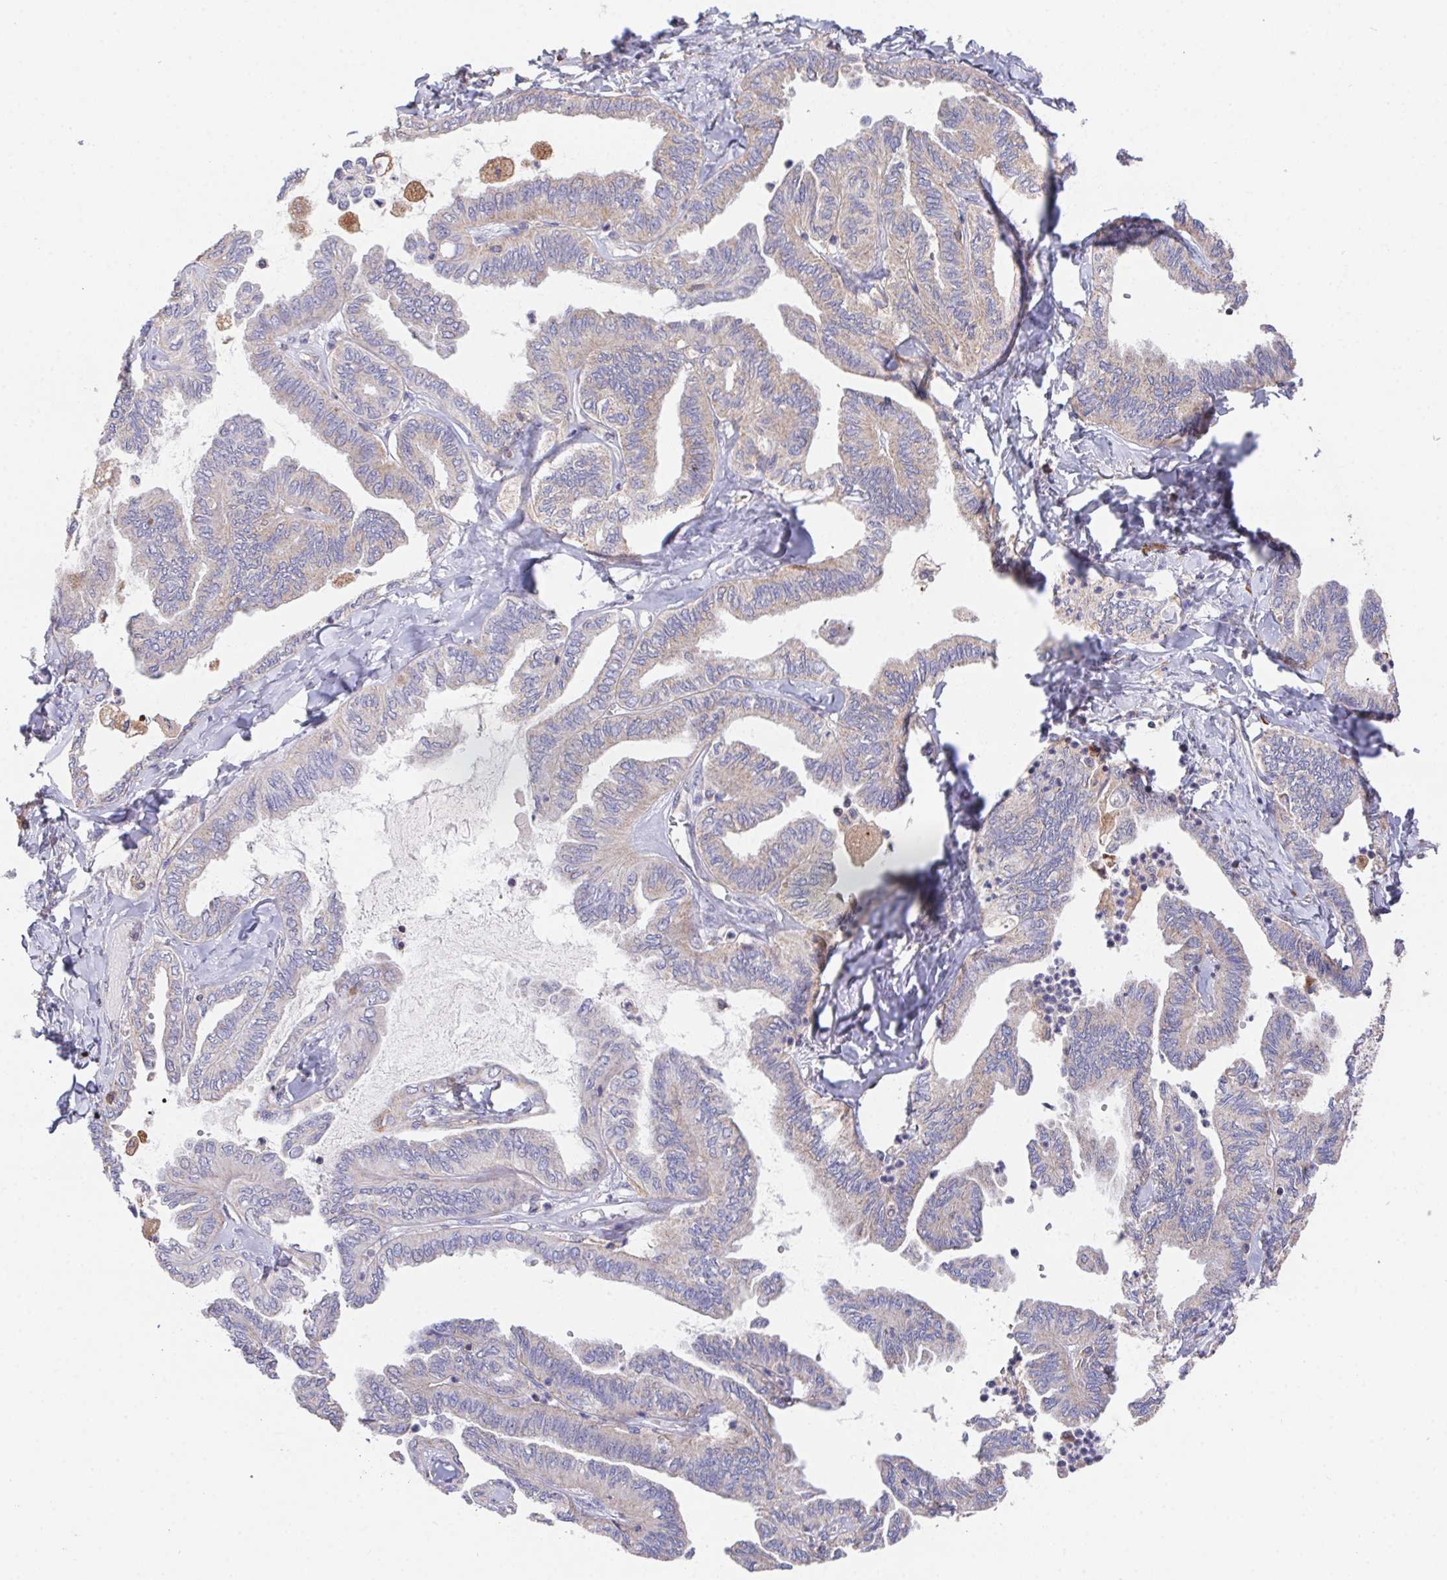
{"staining": {"intensity": "weak", "quantity": "25%-75%", "location": "cytoplasmic/membranous"}, "tissue": "ovarian cancer", "cell_type": "Tumor cells", "image_type": "cancer", "snomed": [{"axis": "morphology", "description": "Carcinoma, endometroid"}, {"axis": "topography", "description": "Ovary"}], "caption": "This is an image of immunohistochemistry (IHC) staining of ovarian cancer, which shows weak expression in the cytoplasmic/membranous of tumor cells.", "gene": "FAM241A", "patient": {"sex": "female", "age": 70}}